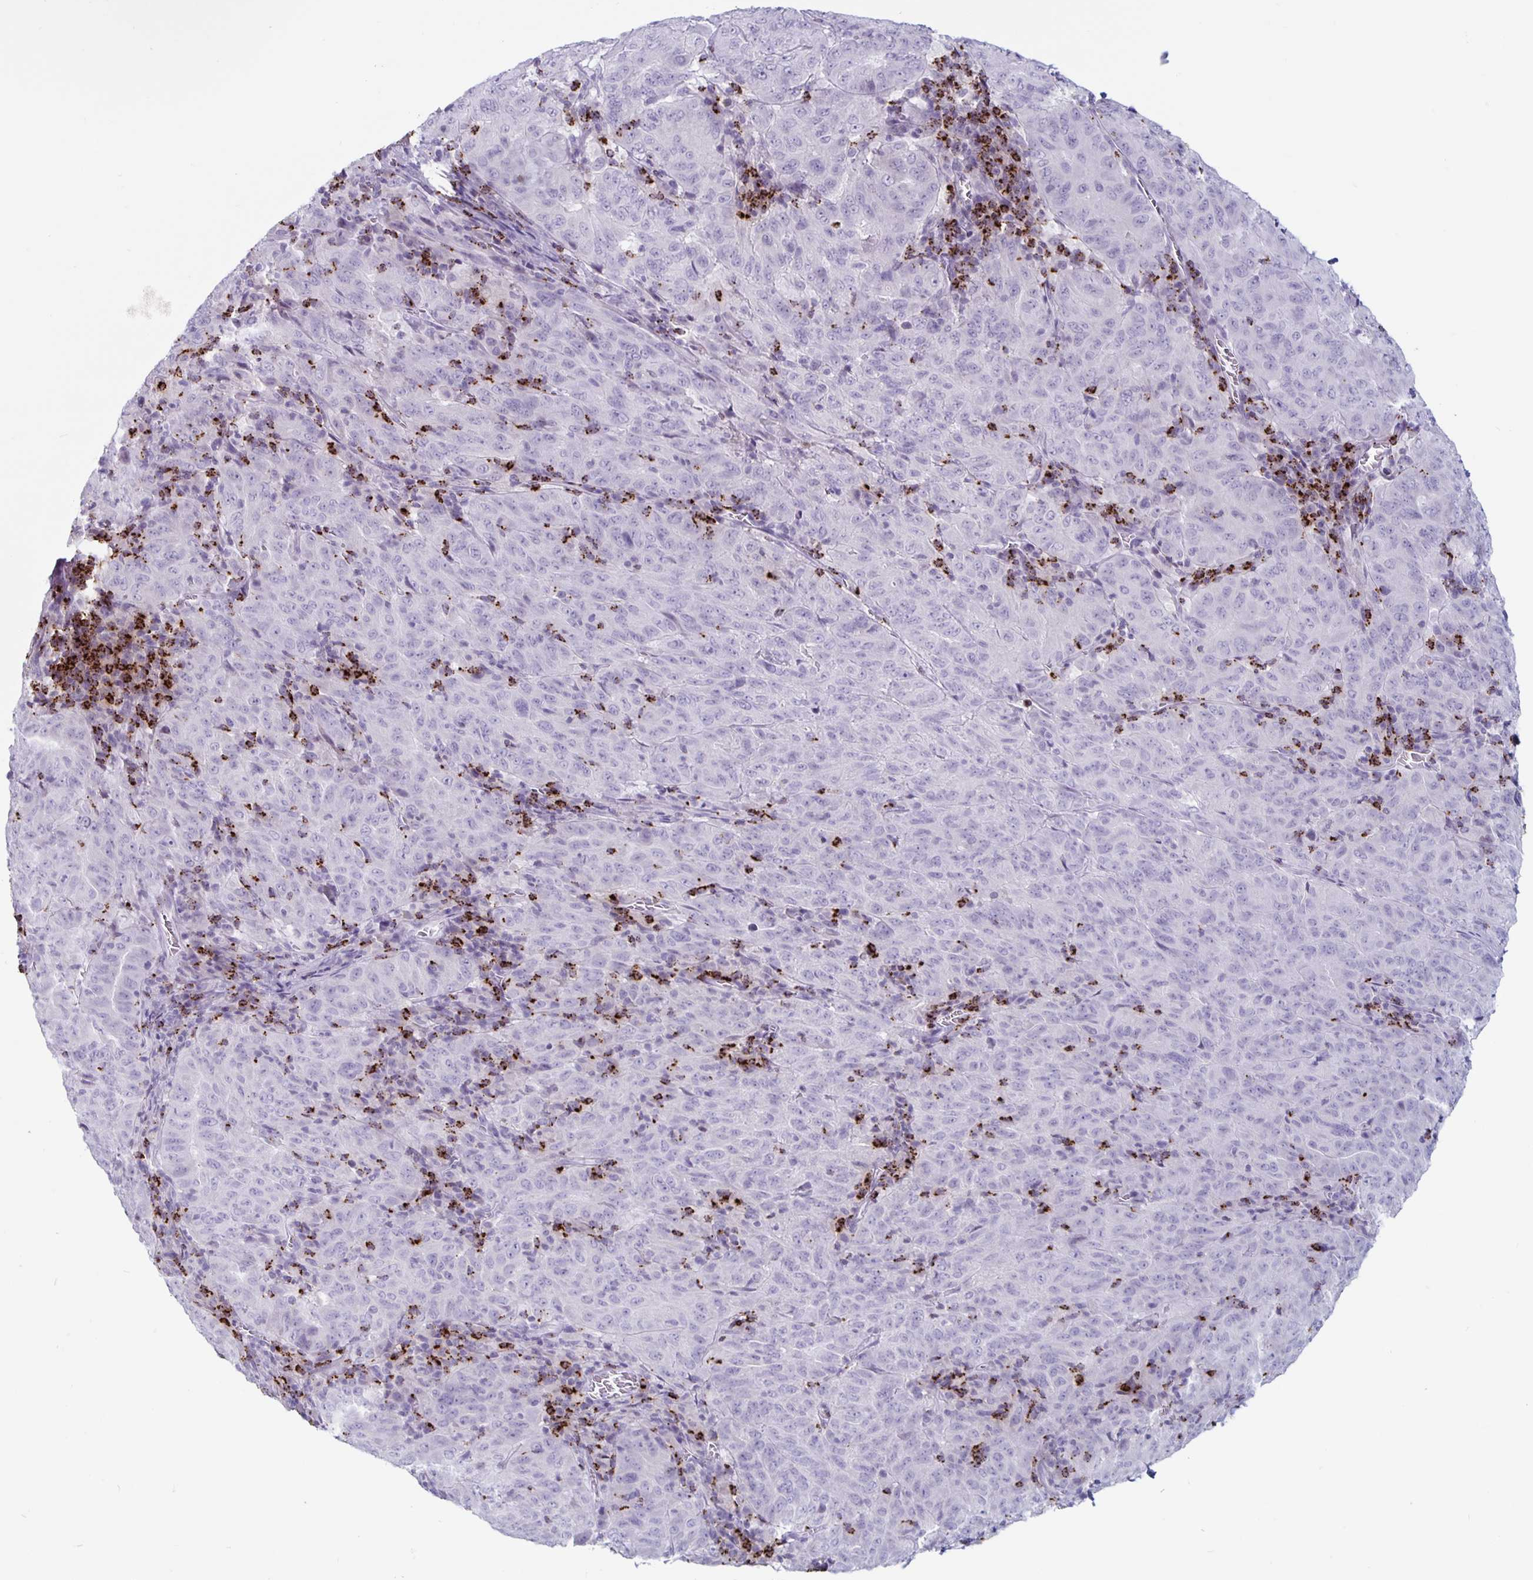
{"staining": {"intensity": "negative", "quantity": "none", "location": "none"}, "tissue": "pancreatic cancer", "cell_type": "Tumor cells", "image_type": "cancer", "snomed": [{"axis": "morphology", "description": "Adenocarcinoma, NOS"}, {"axis": "topography", "description": "Pancreas"}], "caption": "A histopathology image of pancreatic cancer stained for a protein demonstrates no brown staining in tumor cells.", "gene": "GZMK", "patient": {"sex": "male", "age": 63}}